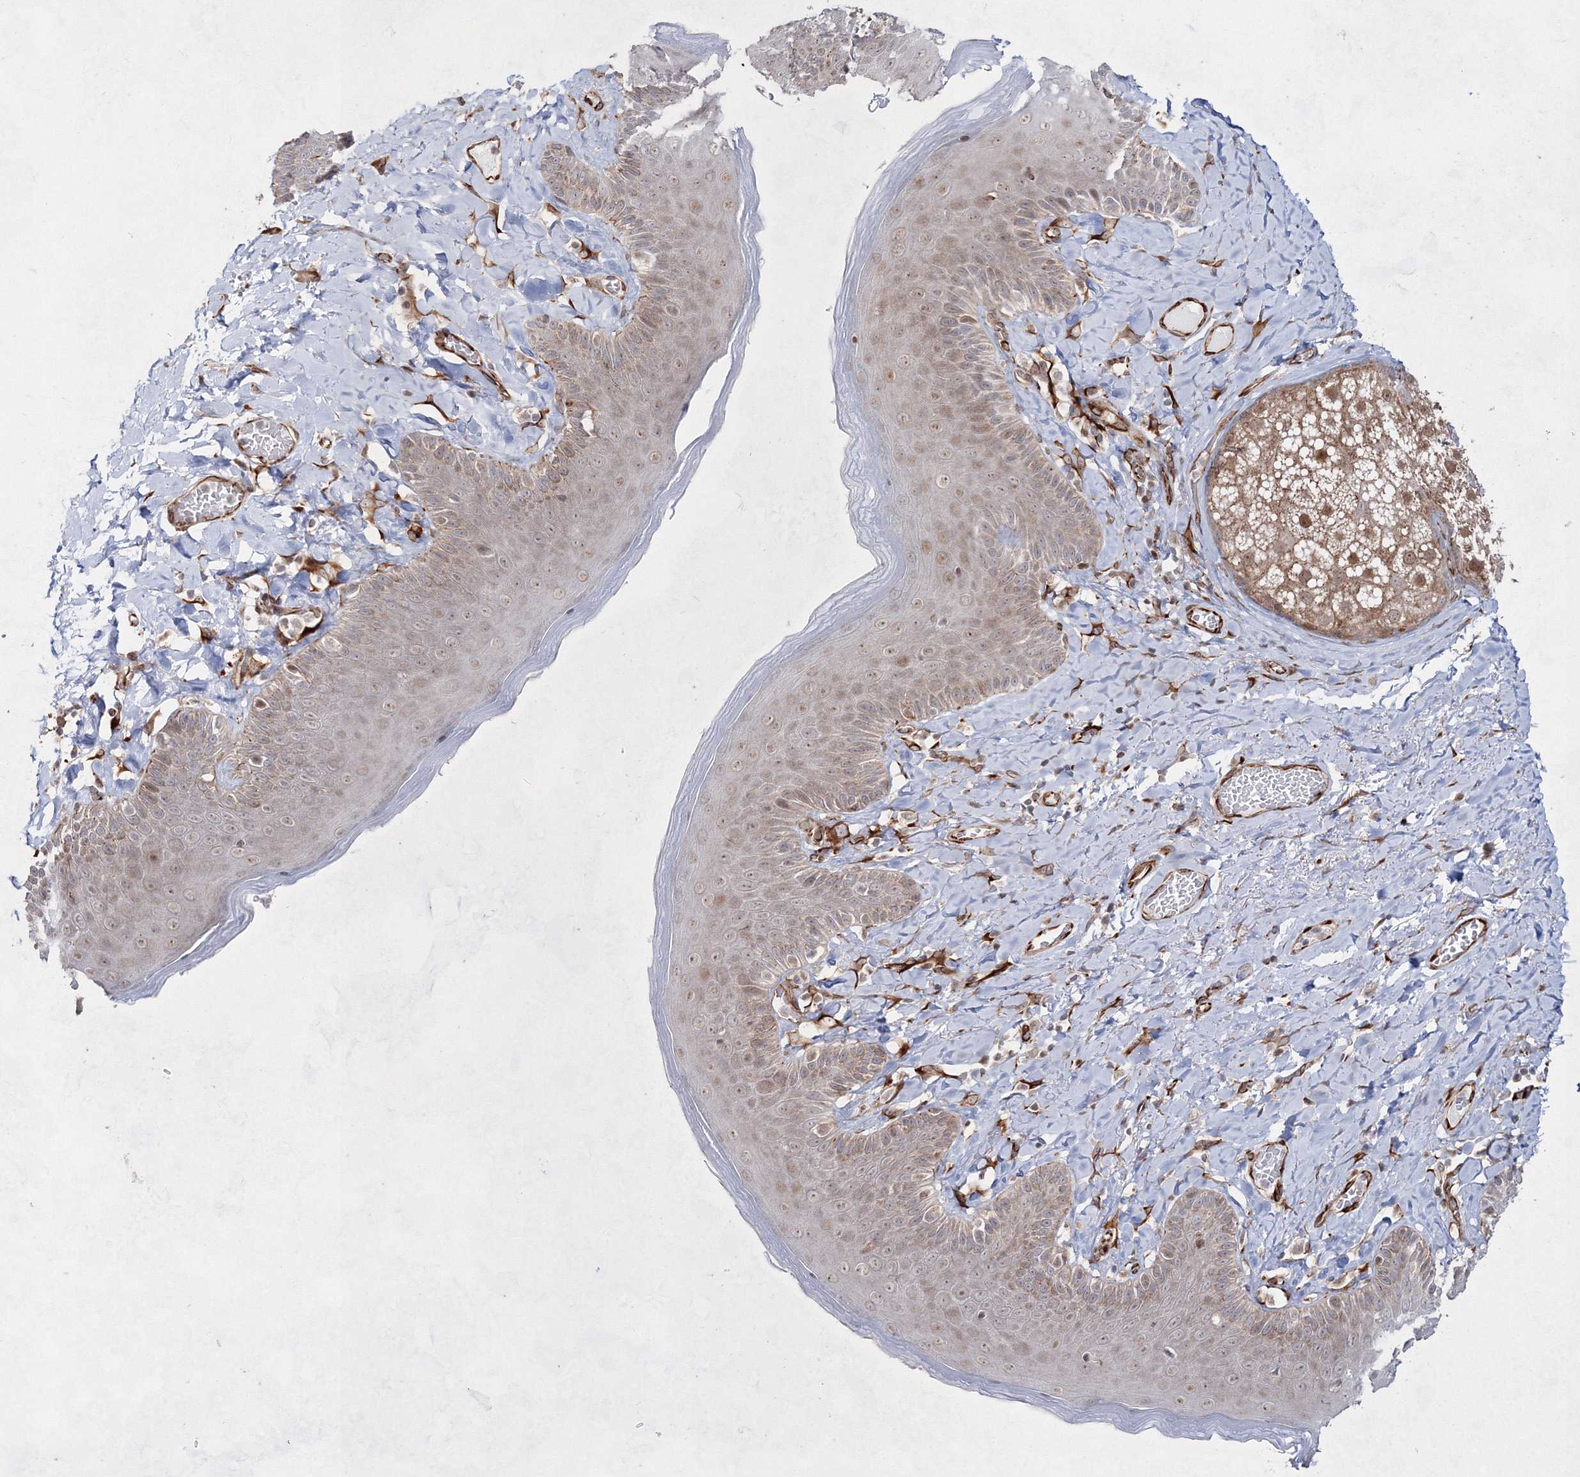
{"staining": {"intensity": "moderate", "quantity": ">75%", "location": "cytoplasmic/membranous,nuclear"}, "tissue": "skin", "cell_type": "Epidermal cells", "image_type": "normal", "snomed": [{"axis": "morphology", "description": "Normal tissue, NOS"}, {"axis": "topography", "description": "Anal"}], "caption": "Skin stained with DAB (3,3'-diaminobenzidine) immunohistochemistry reveals medium levels of moderate cytoplasmic/membranous,nuclear expression in about >75% of epidermal cells.", "gene": "SNIP1", "patient": {"sex": "male", "age": 69}}